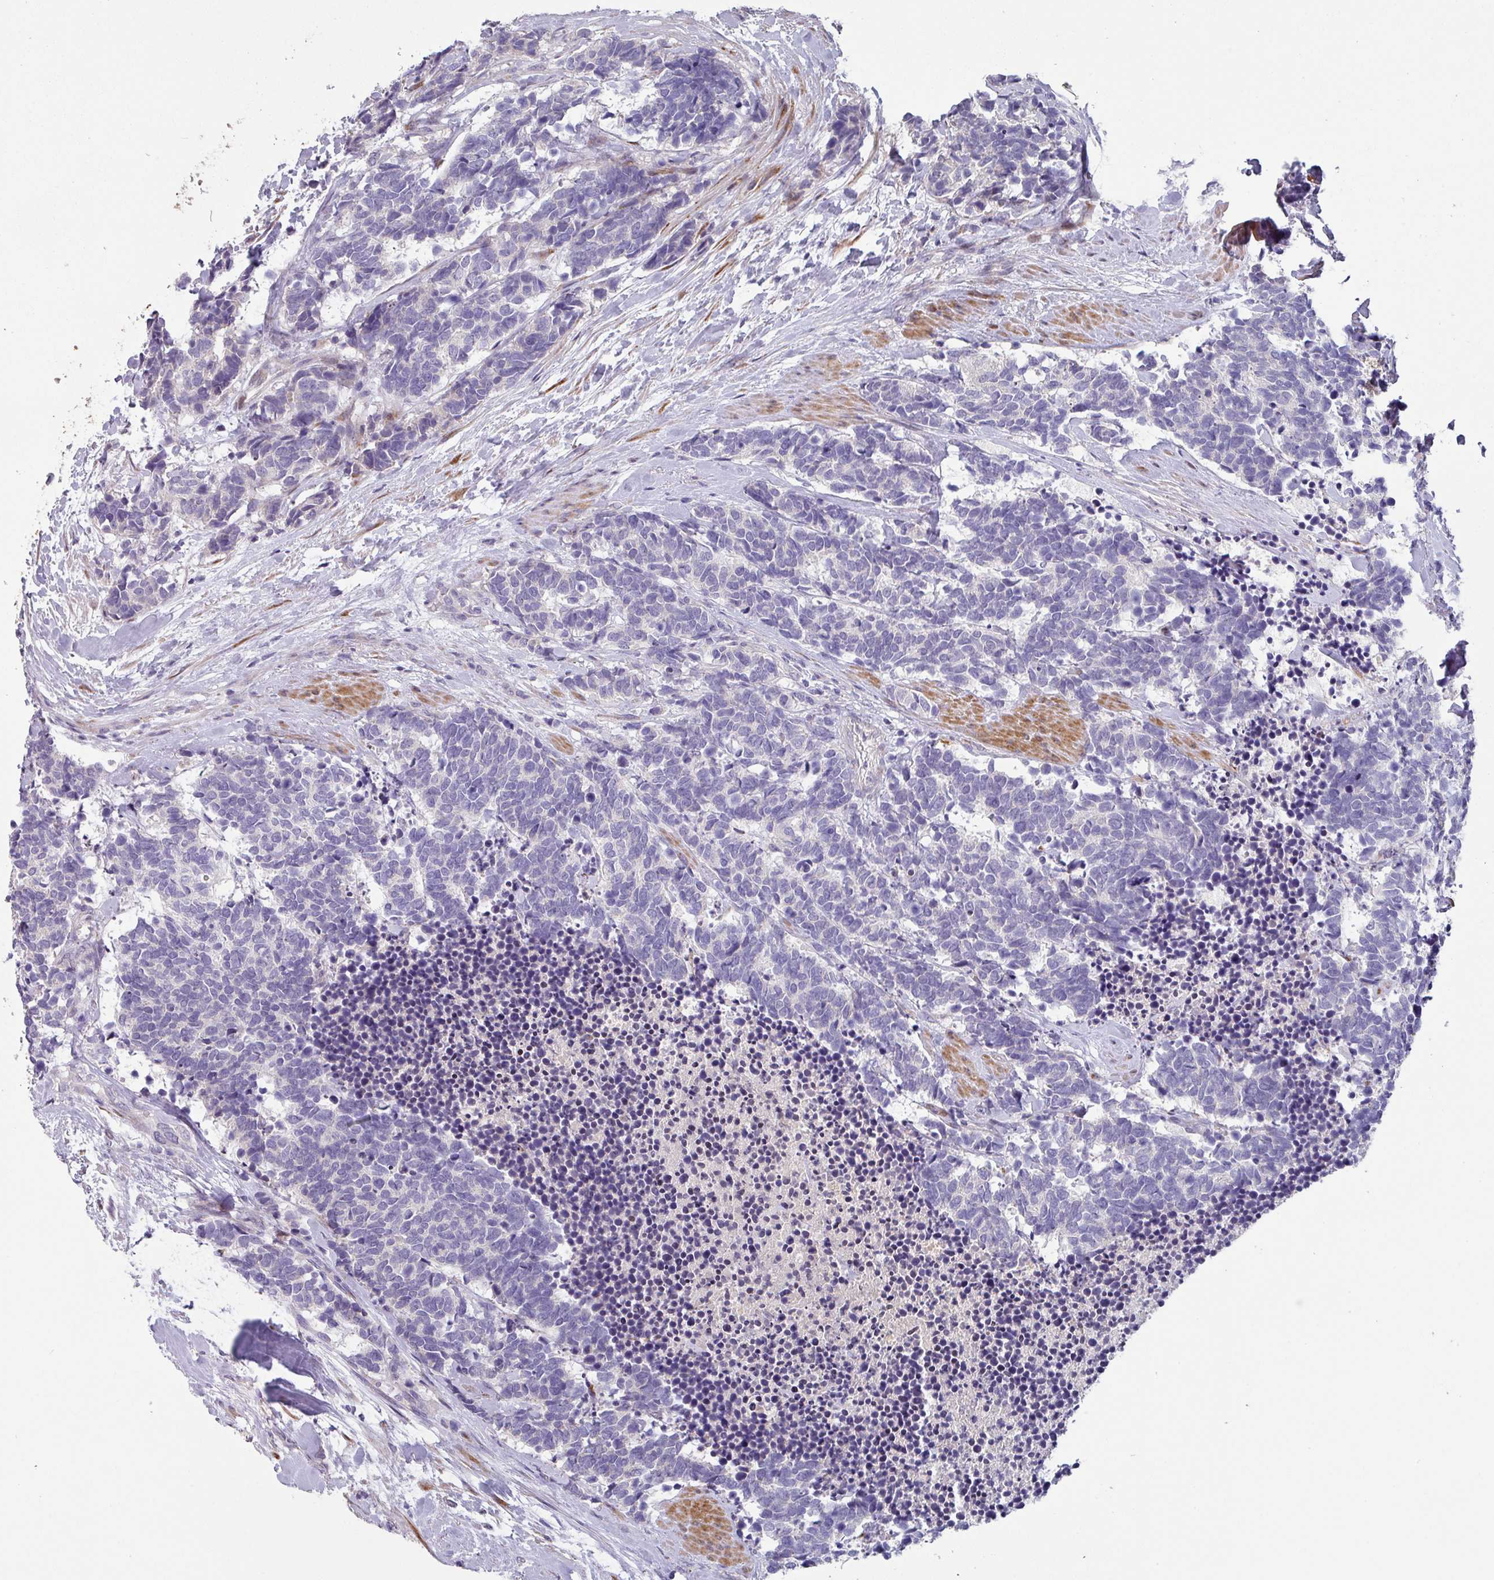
{"staining": {"intensity": "negative", "quantity": "none", "location": "none"}, "tissue": "carcinoid", "cell_type": "Tumor cells", "image_type": "cancer", "snomed": [{"axis": "morphology", "description": "Carcinoma, NOS"}, {"axis": "morphology", "description": "Carcinoid, malignant, NOS"}, {"axis": "topography", "description": "Prostate"}], "caption": "This histopathology image is of carcinoid stained with immunohistochemistry to label a protein in brown with the nuclei are counter-stained blue. There is no expression in tumor cells. (DAB immunohistochemistry (IHC) visualized using brightfield microscopy, high magnification).", "gene": "KLHL3", "patient": {"sex": "male", "age": 57}}